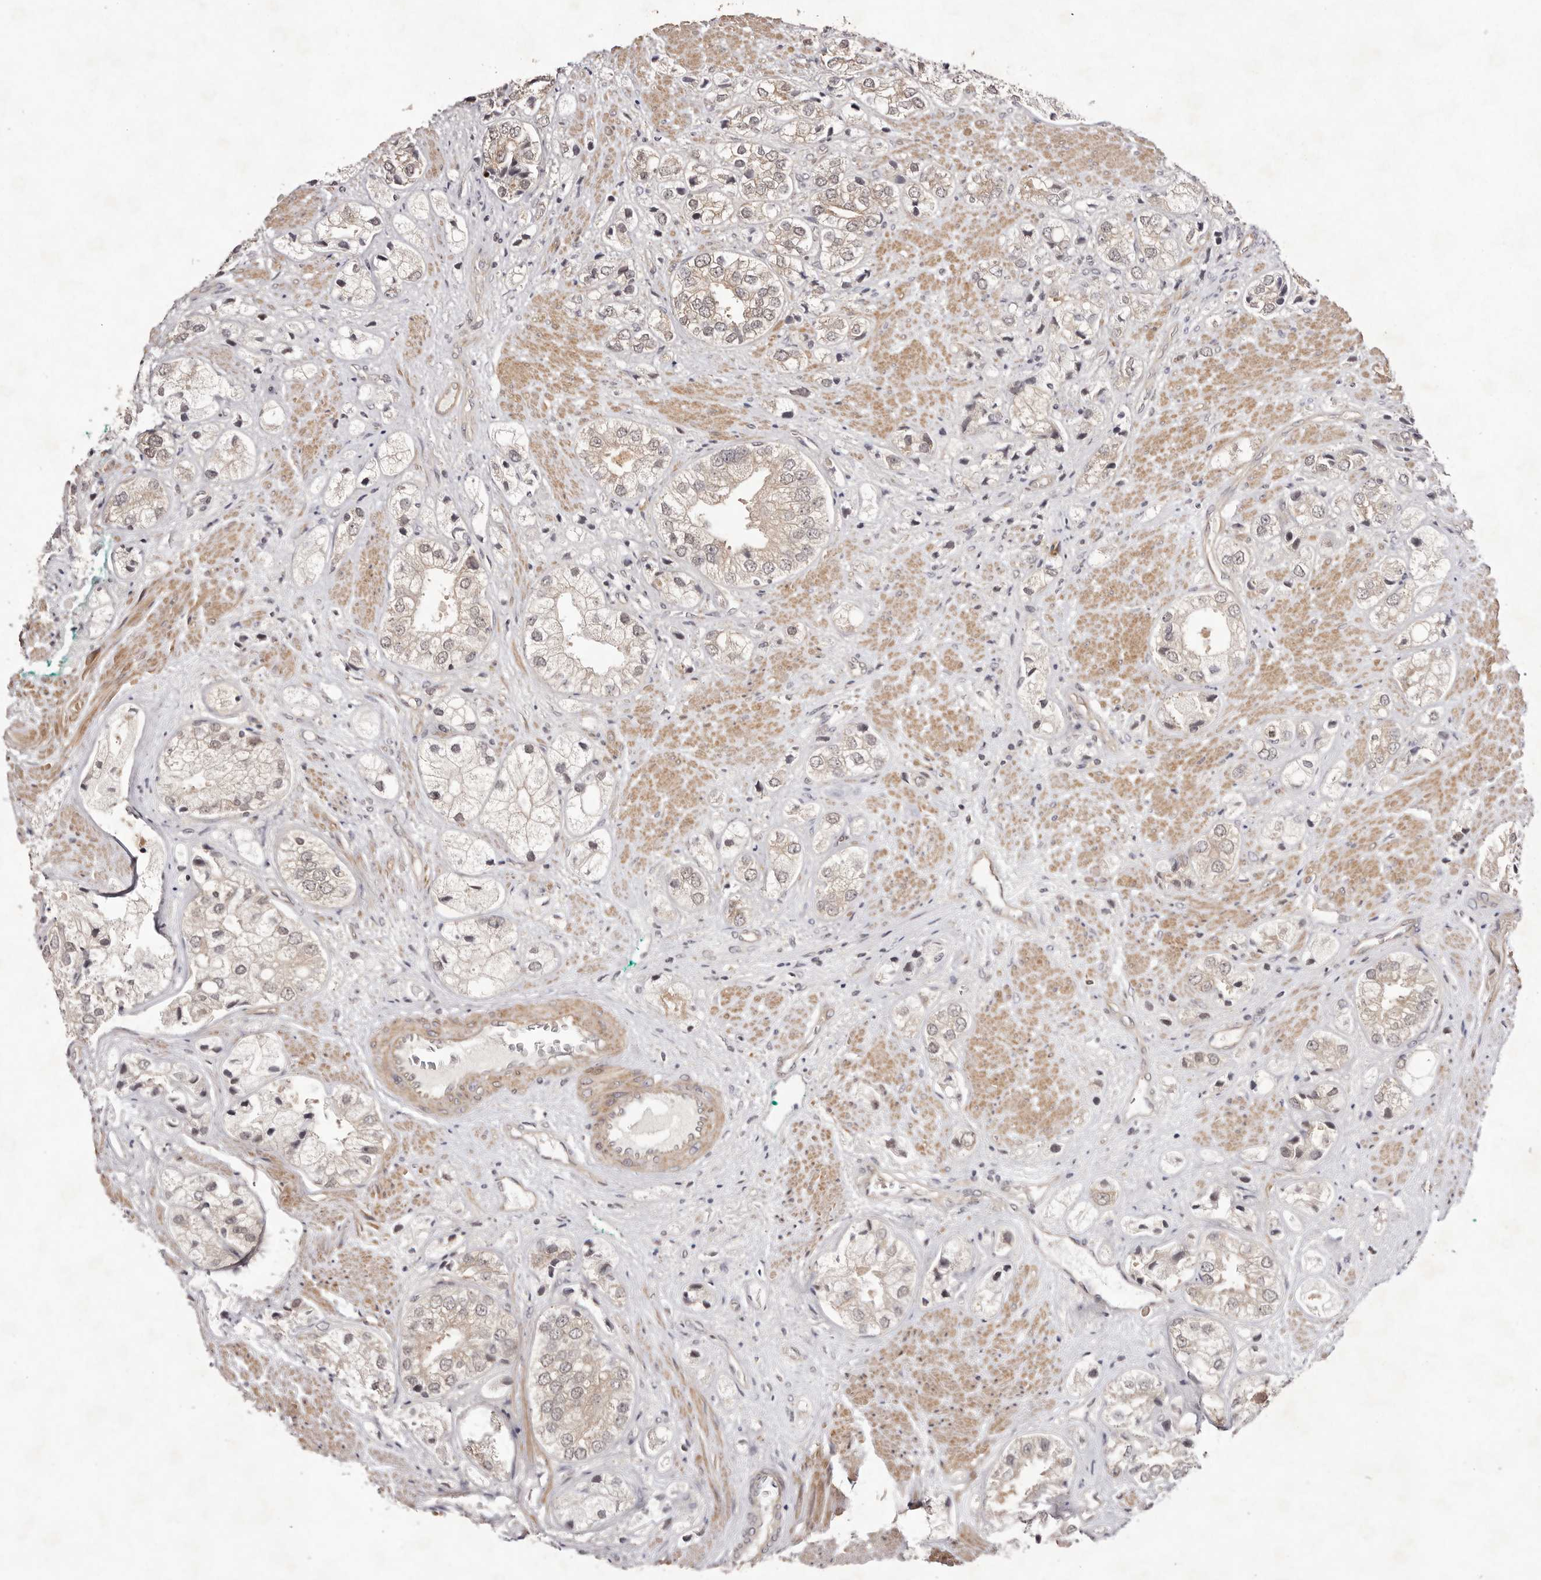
{"staining": {"intensity": "weak", "quantity": "<25%", "location": "cytoplasmic/membranous"}, "tissue": "prostate cancer", "cell_type": "Tumor cells", "image_type": "cancer", "snomed": [{"axis": "morphology", "description": "Adenocarcinoma, High grade"}, {"axis": "topography", "description": "Prostate"}], "caption": "DAB immunohistochemical staining of human prostate cancer (high-grade adenocarcinoma) shows no significant positivity in tumor cells.", "gene": "BUD31", "patient": {"sex": "male", "age": 50}}